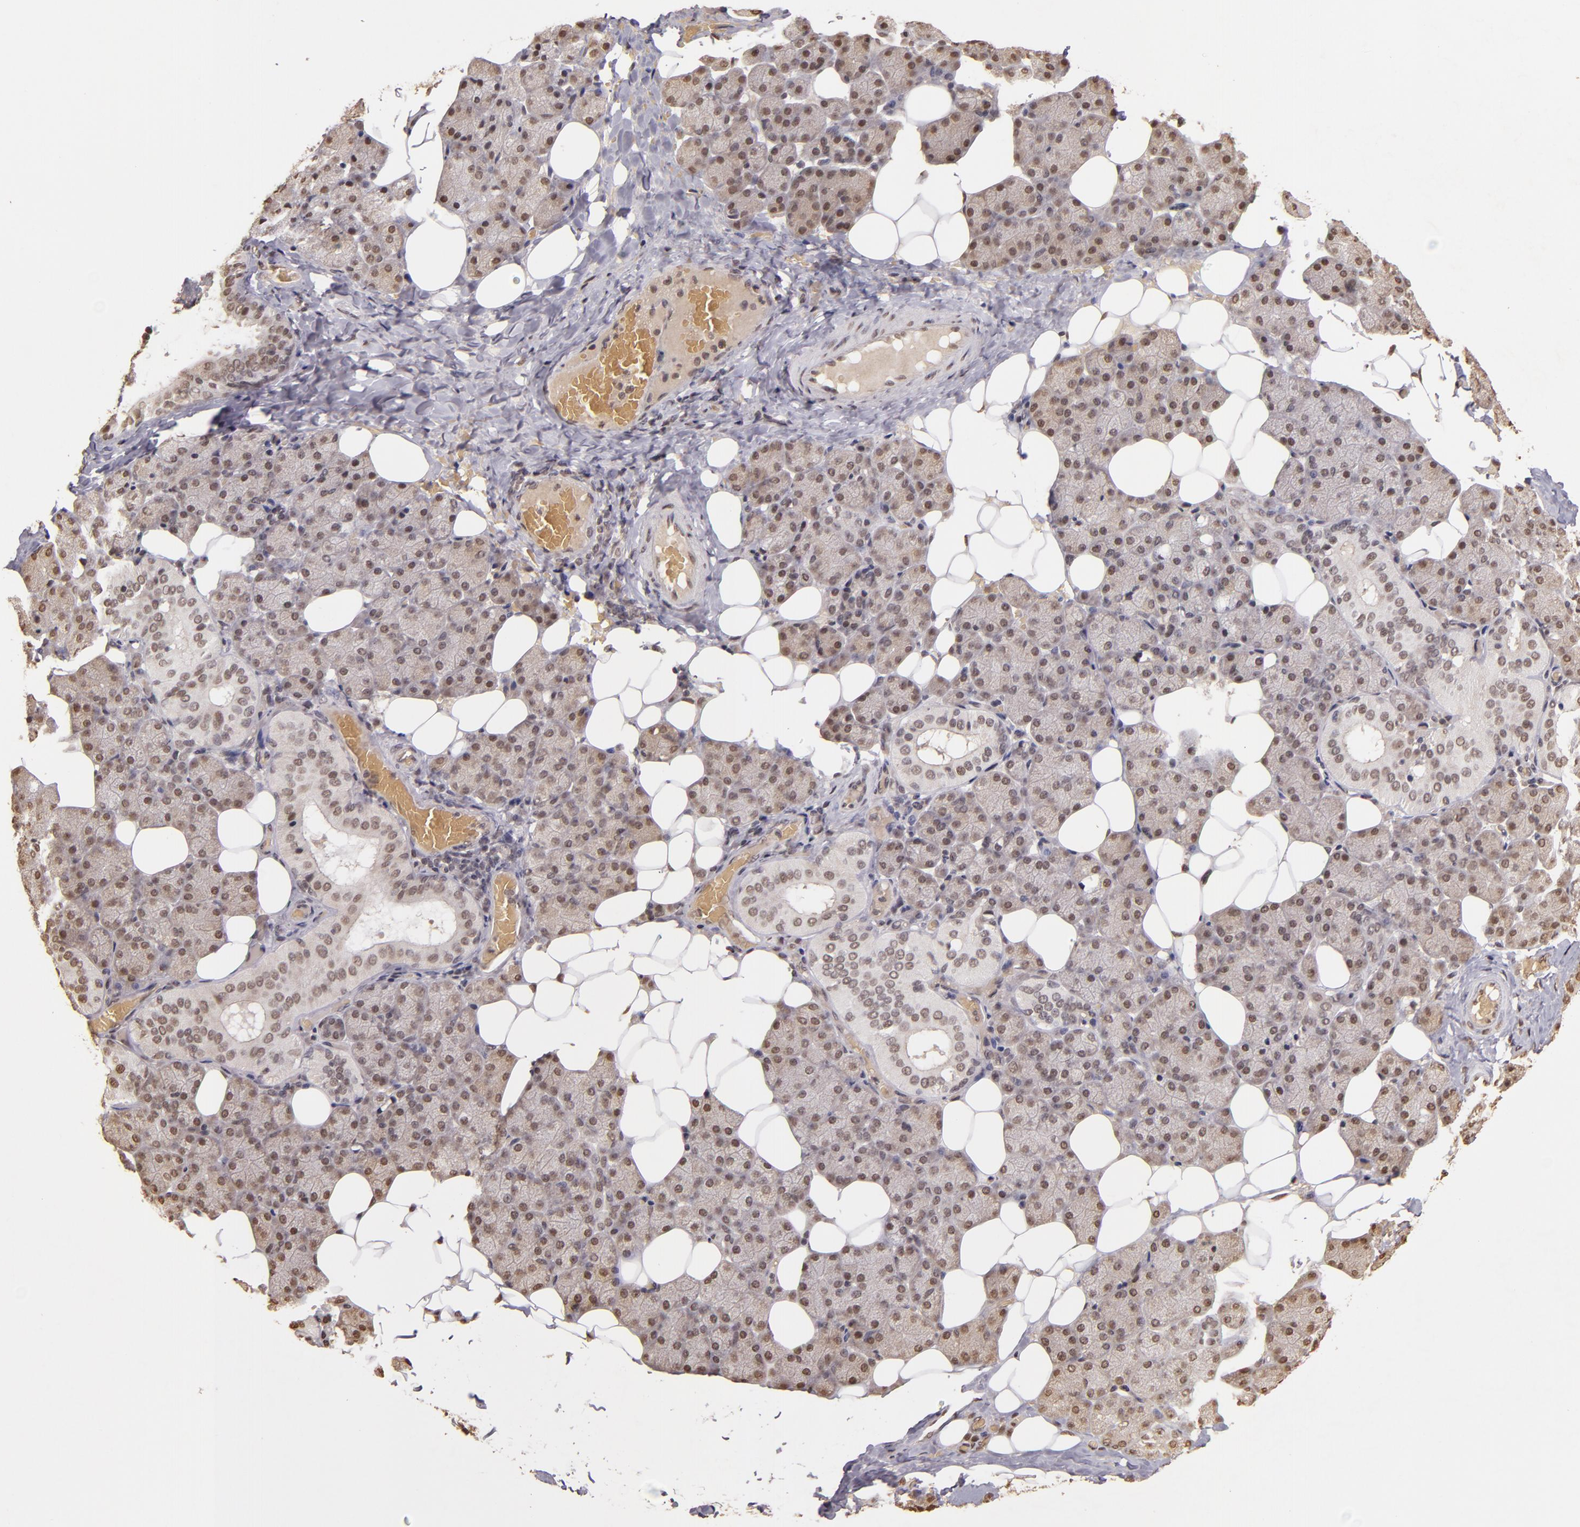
{"staining": {"intensity": "weak", "quantity": ">75%", "location": "cytoplasmic/membranous,nuclear"}, "tissue": "salivary gland", "cell_type": "Glandular cells", "image_type": "normal", "snomed": [{"axis": "morphology", "description": "Normal tissue, NOS"}, {"axis": "topography", "description": "Lymph node"}, {"axis": "topography", "description": "Salivary gland"}], "caption": "Brown immunohistochemical staining in benign human salivary gland reveals weak cytoplasmic/membranous,nuclear positivity in approximately >75% of glandular cells.", "gene": "CUL1", "patient": {"sex": "male", "age": 8}}